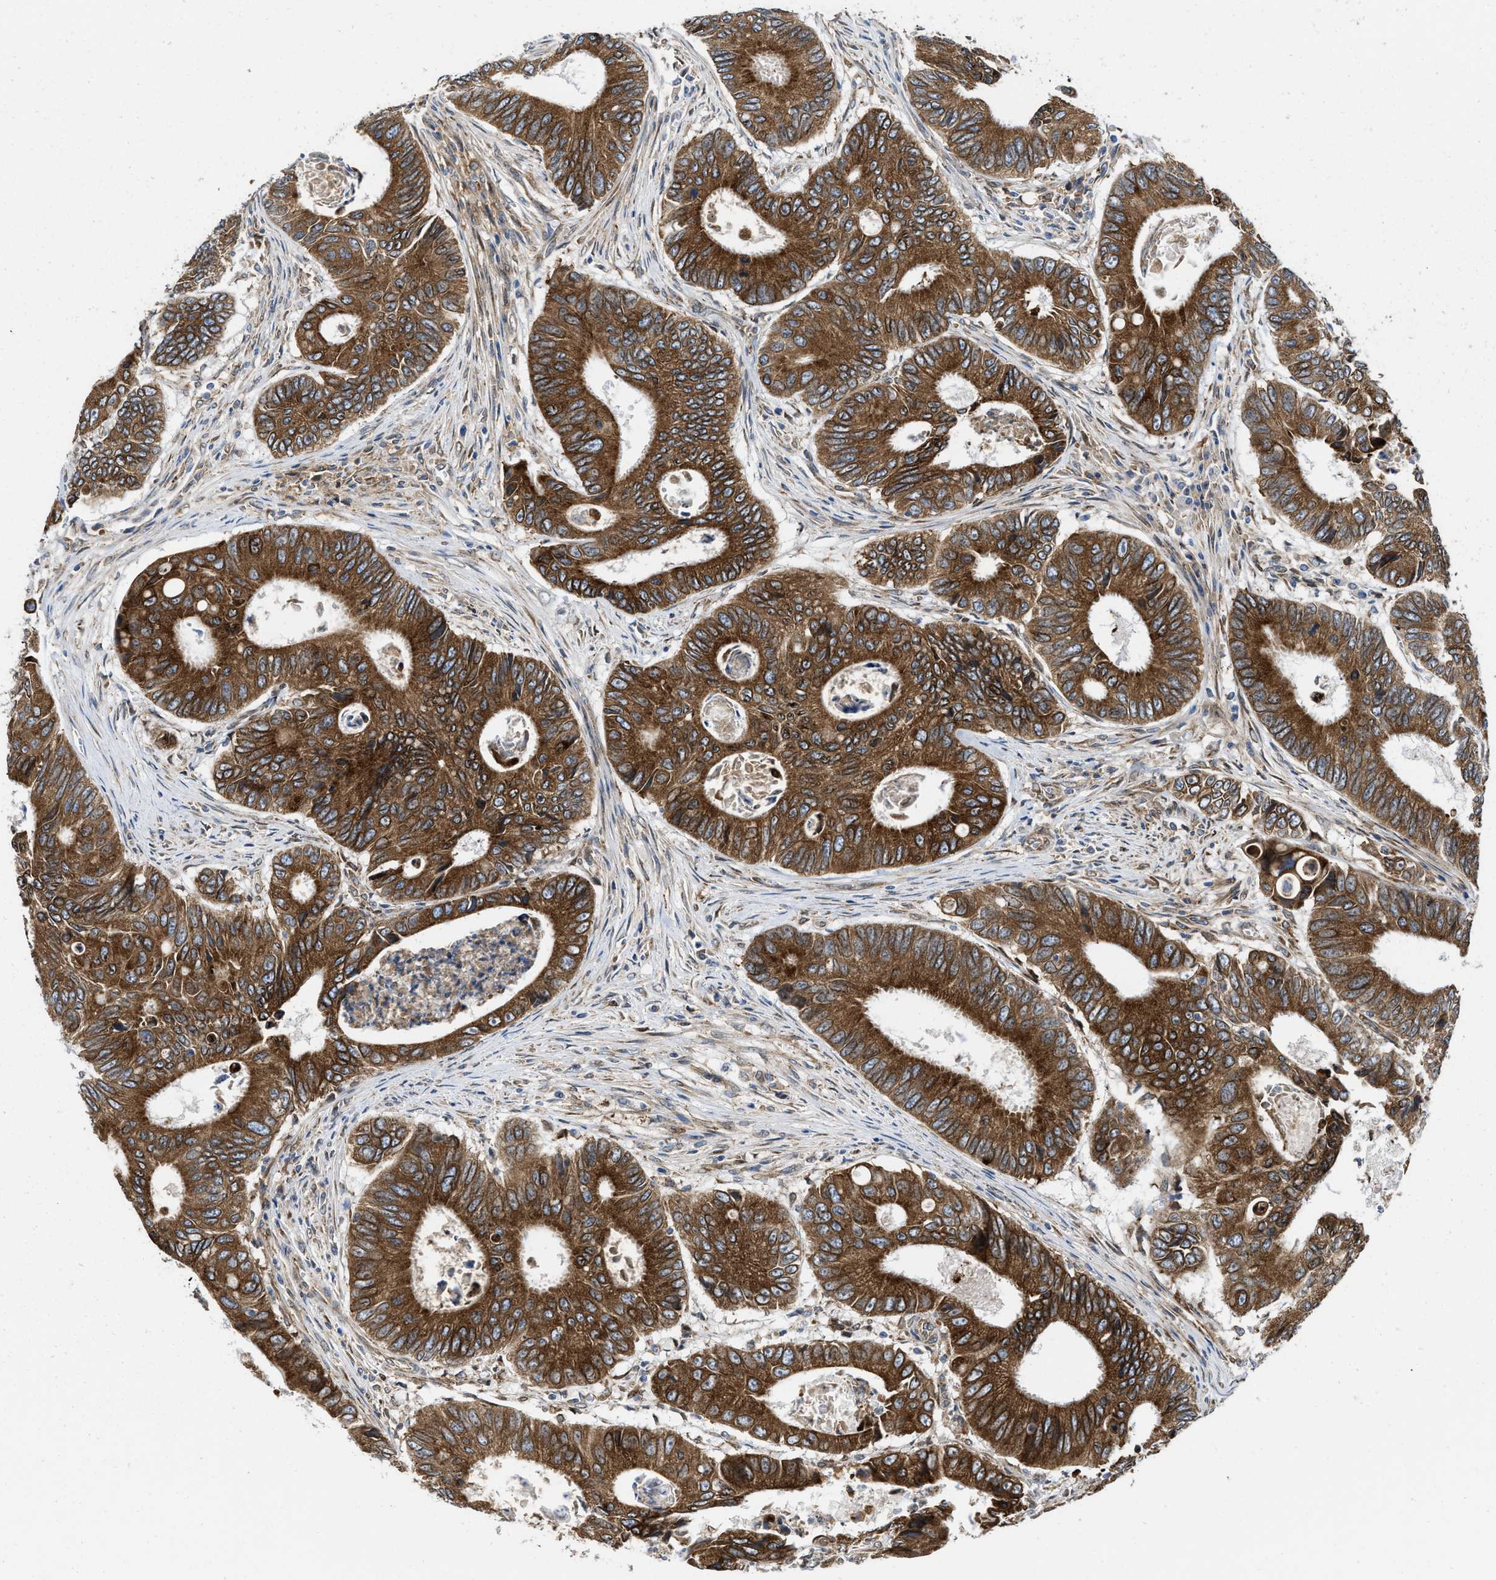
{"staining": {"intensity": "strong", "quantity": ">75%", "location": "cytoplasmic/membranous"}, "tissue": "colorectal cancer", "cell_type": "Tumor cells", "image_type": "cancer", "snomed": [{"axis": "morphology", "description": "Inflammation, NOS"}, {"axis": "morphology", "description": "Adenocarcinoma, NOS"}, {"axis": "topography", "description": "Colon"}], "caption": "Tumor cells exhibit high levels of strong cytoplasmic/membranous expression in about >75% of cells in human colorectal adenocarcinoma. (Brightfield microscopy of DAB IHC at high magnification).", "gene": "ERLIN2", "patient": {"sex": "male", "age": 72}}